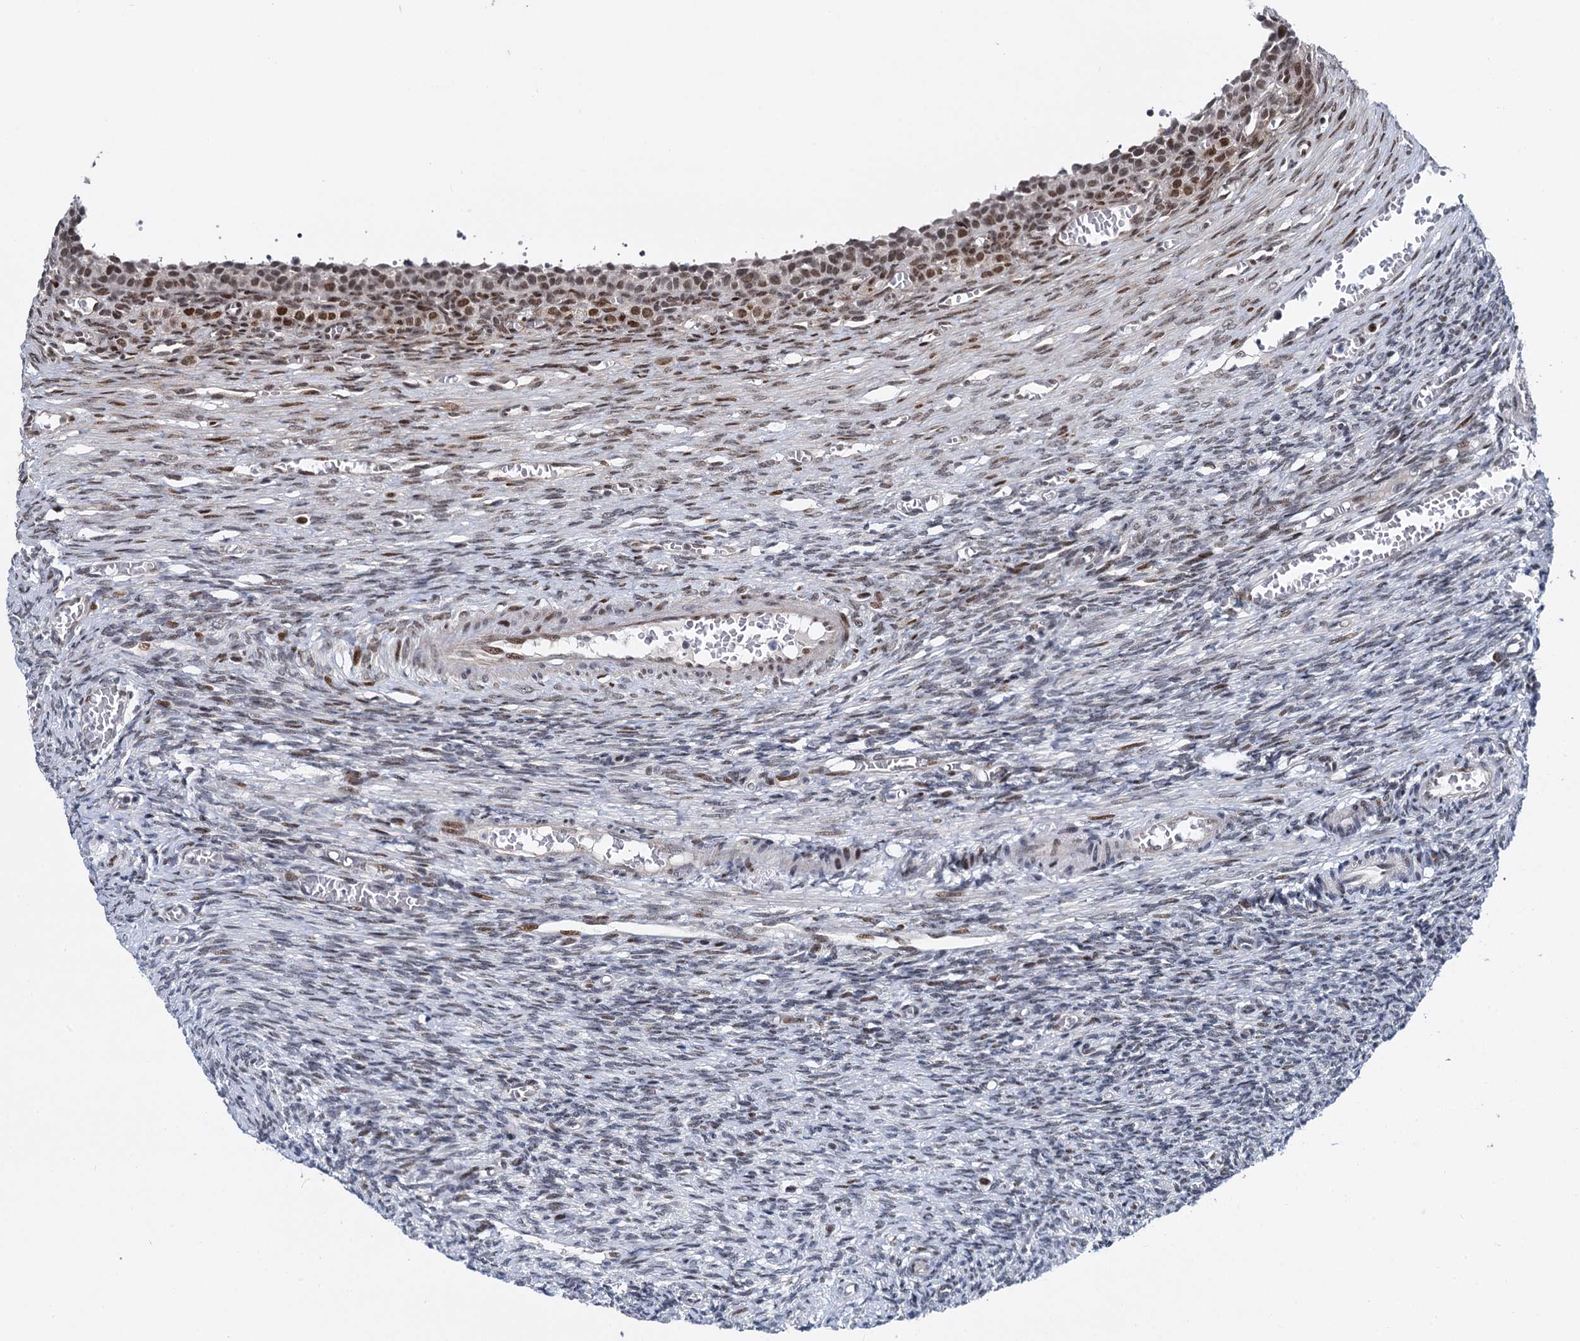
{"staining": {"intensity": "strong", "quantity": ">75%", "location": "nuclear"}, "tissue": "ovary", "cell_type": "Follicle cells", "image_type": "normal", "snomed": [{"axis": "morphology", "description": "Normal tissue, NOS"}, {"axis": "topography", "description": "Ovary"}], "caption": "Immunohistochemical staining of normal human ovary shows strong nuclear protein staining in approximately >75% of follicle cells.", "gene": "RUFY2", "patient": {"sex": "female", "age": 27}}